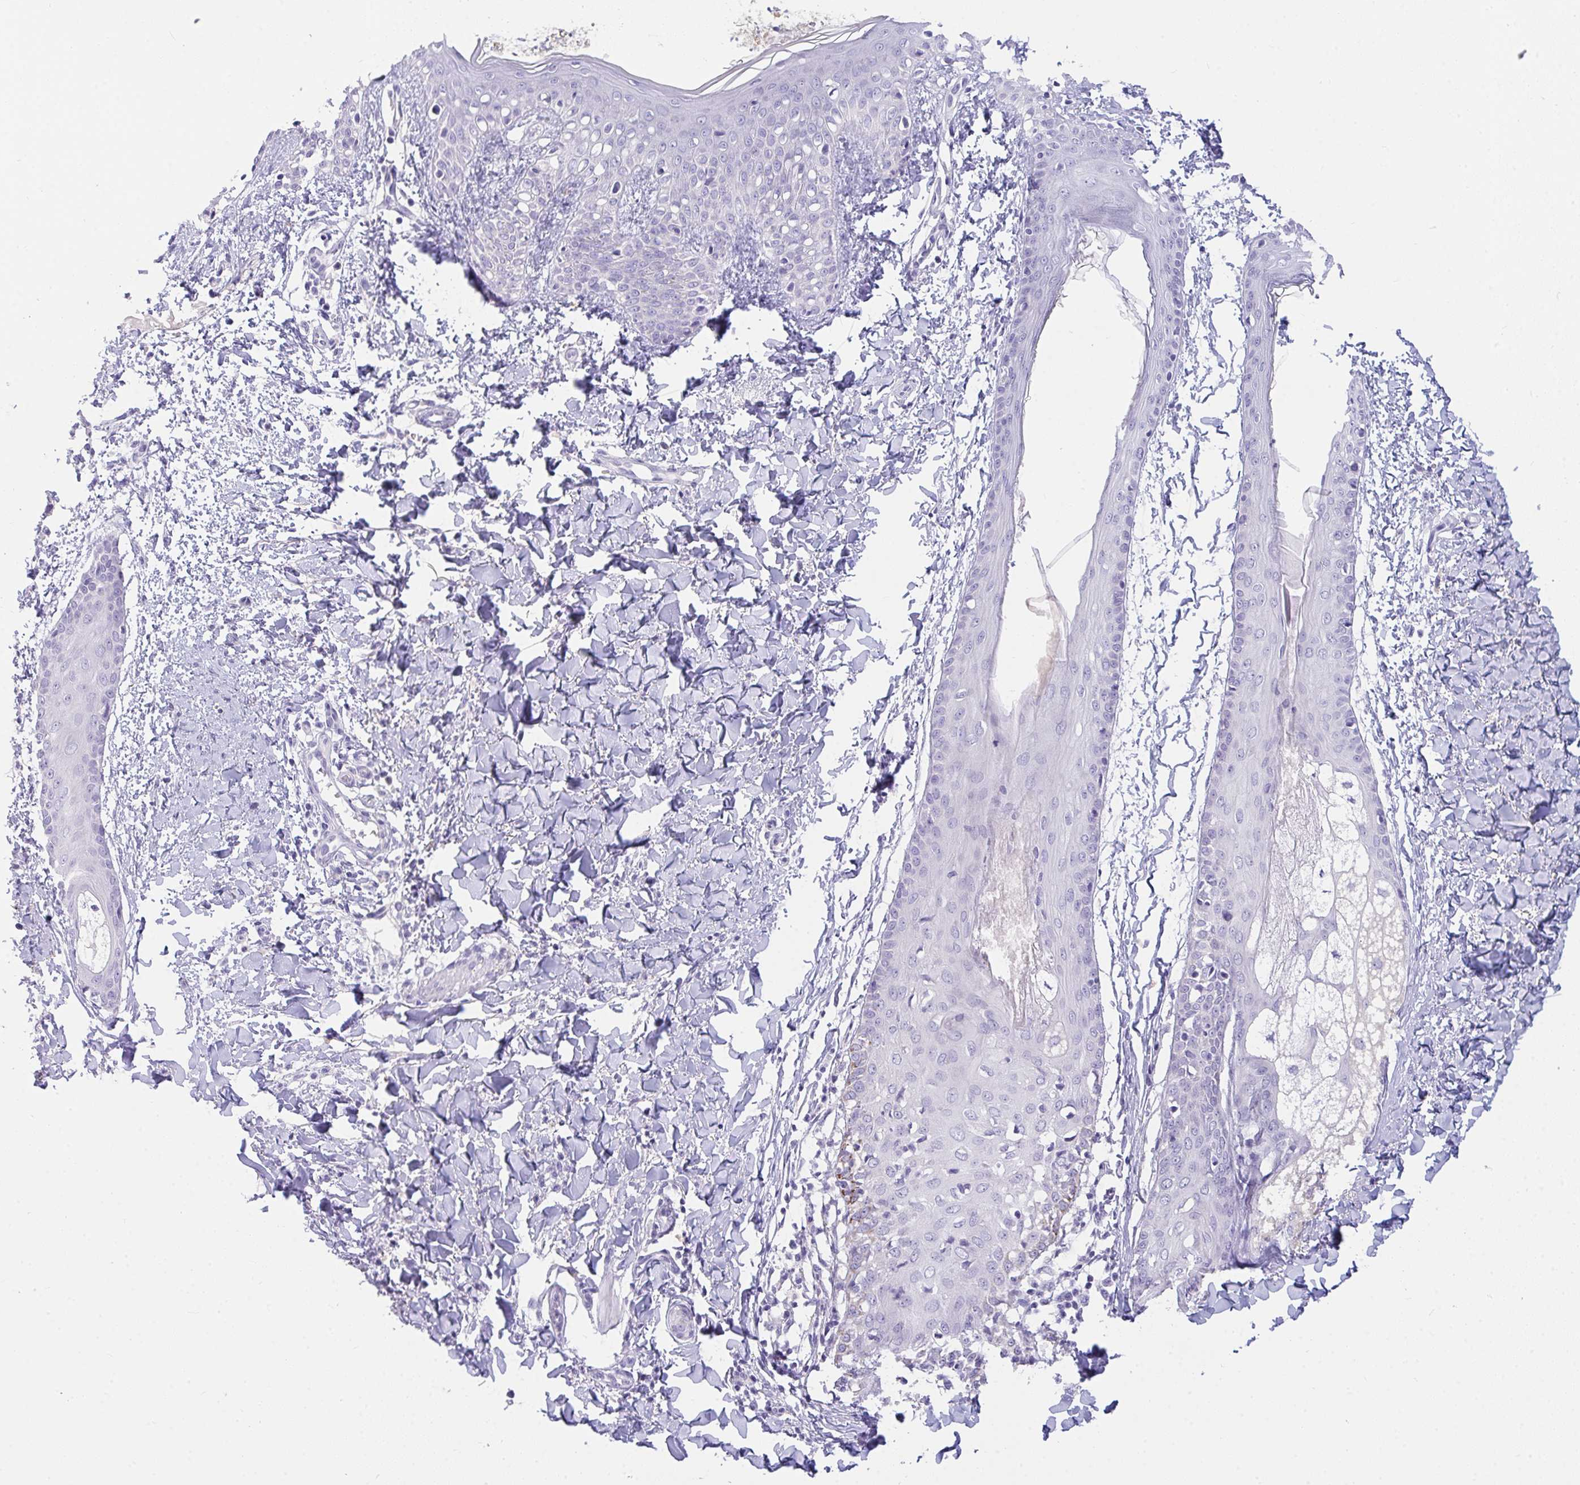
{"staining": {"intensity": "negative", "quantity": "none", "location": "none"}, "tissue": "skin", "cell_type": "Fibroblasts", "image_type": "normal", "snomed": [{"axis": "morphology", "description": "Normal tissue, NOS"}, {"axis": "topography", "description": "Skin"}], "caption": "This is a micrograph of immunohistochemistry (IHC) staining of benign skin, which shows no expression in fibroblasts. (DAB immunohistochemistry (IHC) with hematoxylin counter stain).", "gene": "SEMA6B", "patient": {"sex": "male", "age": 16}}